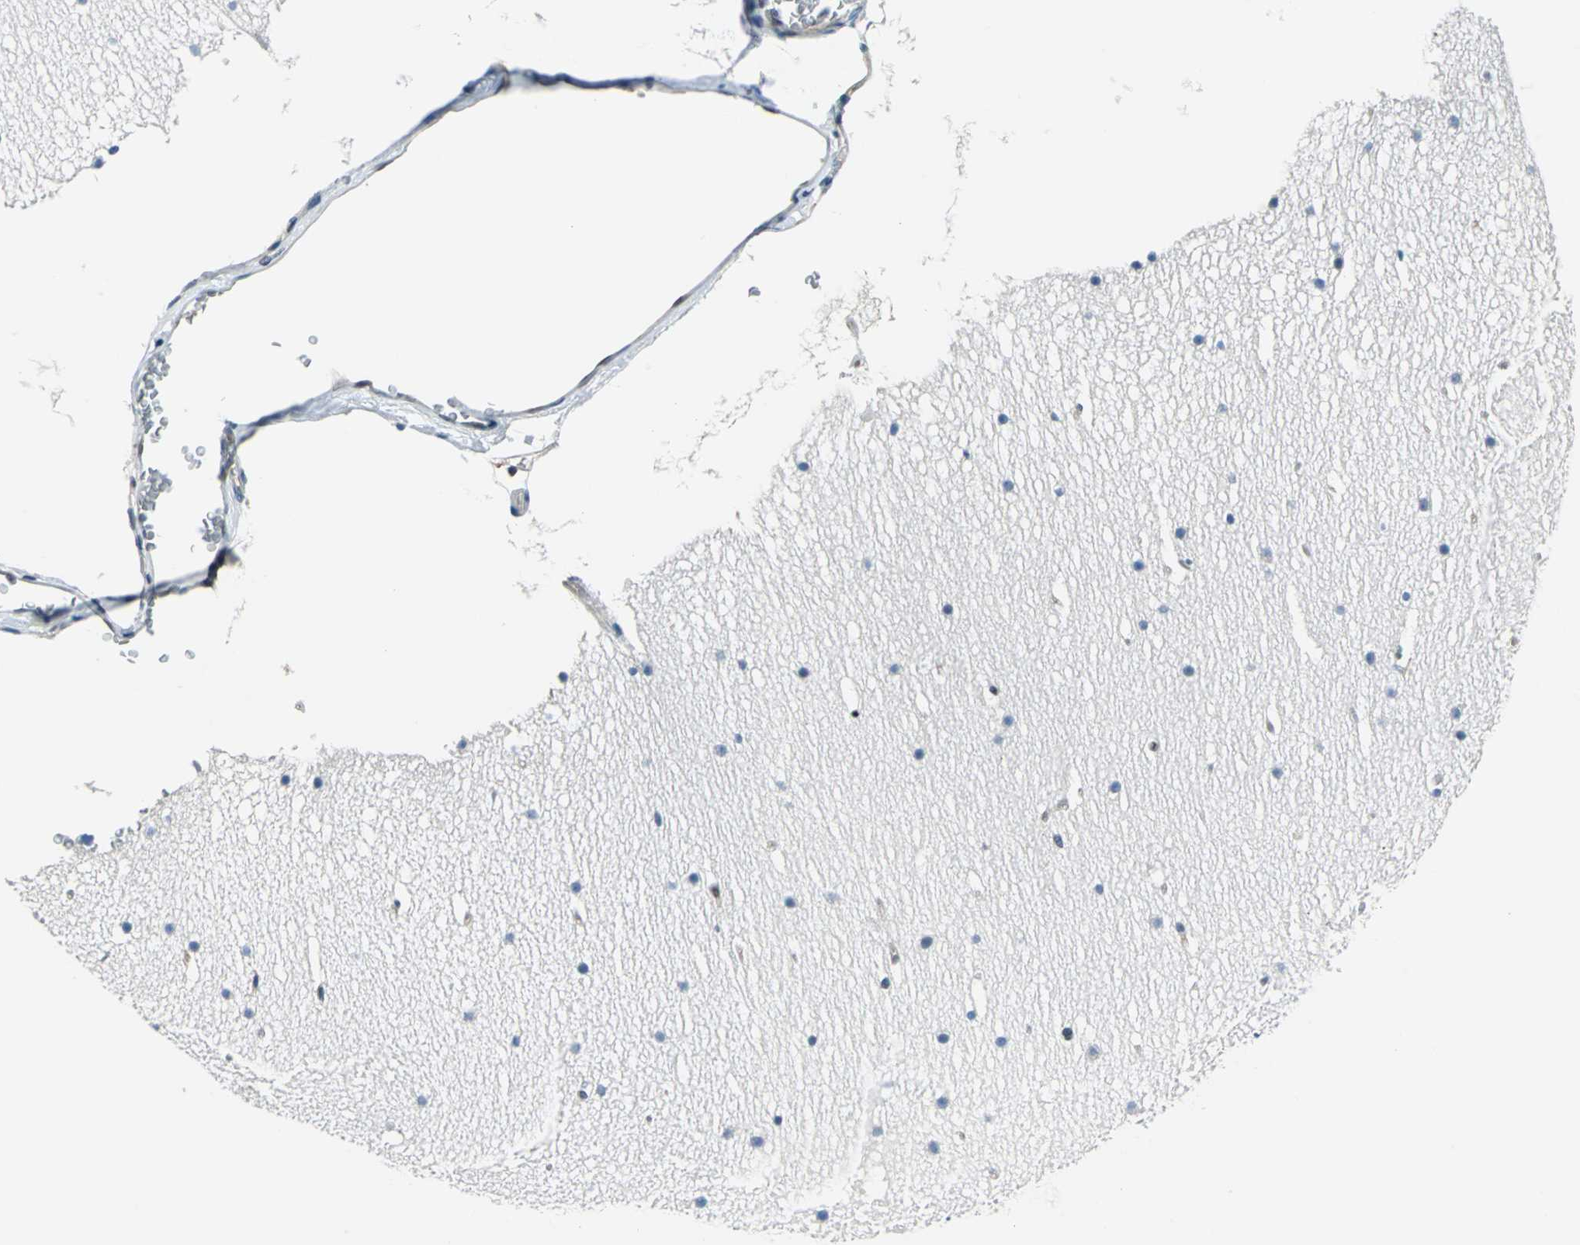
{"staining": {"intensity": "weak", "quantity": "25%-75%", "location": "cytoplasmic/membranous,nuclear"}, "tissue": "cerebellum", "cell_type": "Cells in granular layer", "image_type": "normal", "snomed": [{"axis": "morphology", "description": "Normal tissue, NOS"}, {"axis": "topography", "description": "Cerebellum"}], "caption": "Cerebellum was stained to show a protein in brown. There is low levels of weak cytoplasmic/membranous,nuclear staining in approximately 25%-75% of cells in granular layer. The protein of interest is shown in brown color, while the nuclei are stained blue.", "gene": "PSME1", "patient": {"sex": "female", "age": 19}}